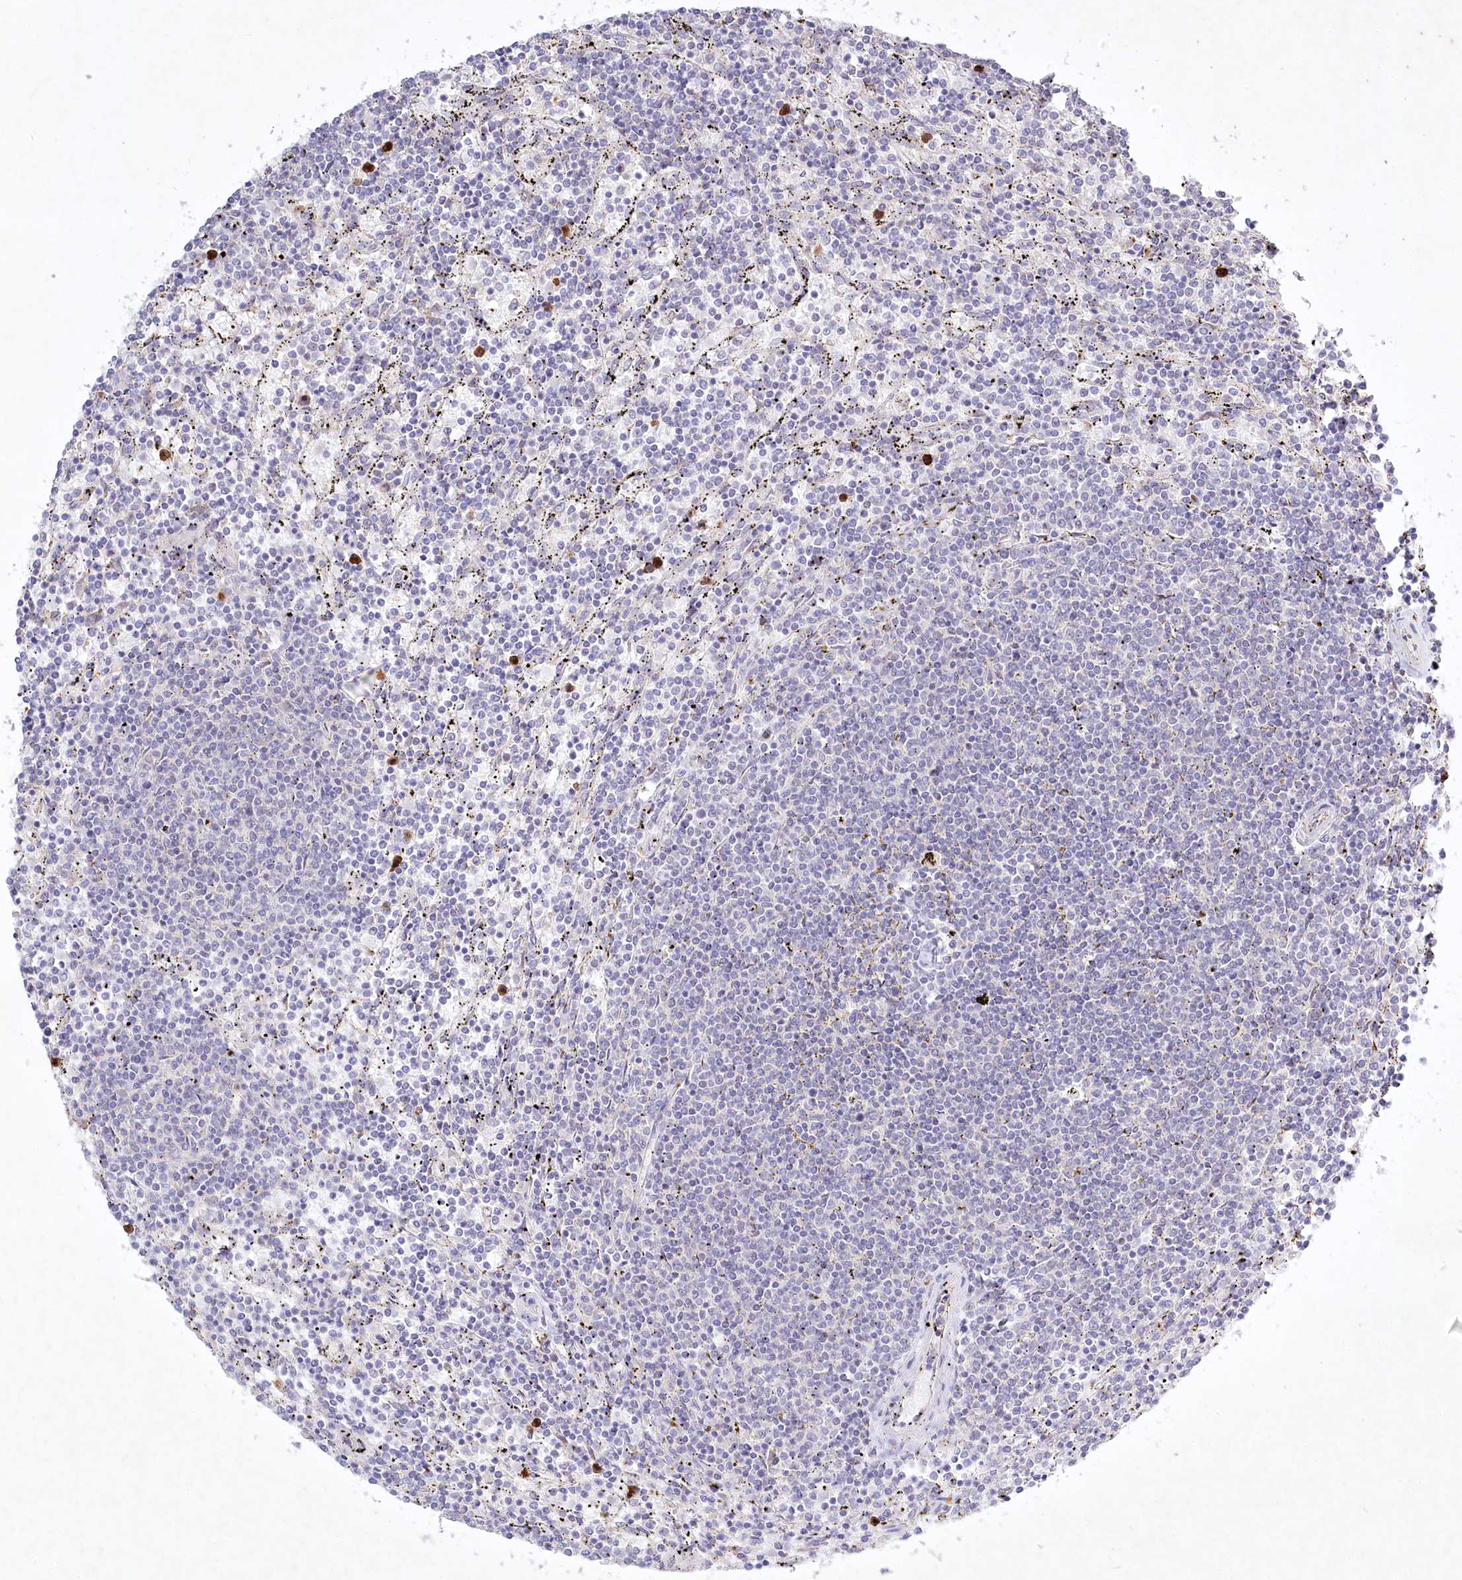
{"staining": {"intensity": "negative", "quantity": "none", "location": "none"}, "tissue": "lymphoma", "cell_type": "Tumor cells", "image_type": "cancer", "snomed": [{"axis": "morphology", "description": "Malignant lymphoma, non-Hodgkin's type, Low grade"}, {"axis": "topography", "description": "Spleen"}], "caption": "Protein analysis of low-grade malignant lymphoma, non-Hodgkin's type displays no significant positivity in tumor cells. (DAB (3,3'-diaminobenzidine) immunohistochemistry (IHC) visualized using brightfield microscopy, high magnification).", "gene": "ABITRAM", "patient": {"sex": "female", "age": 50}}